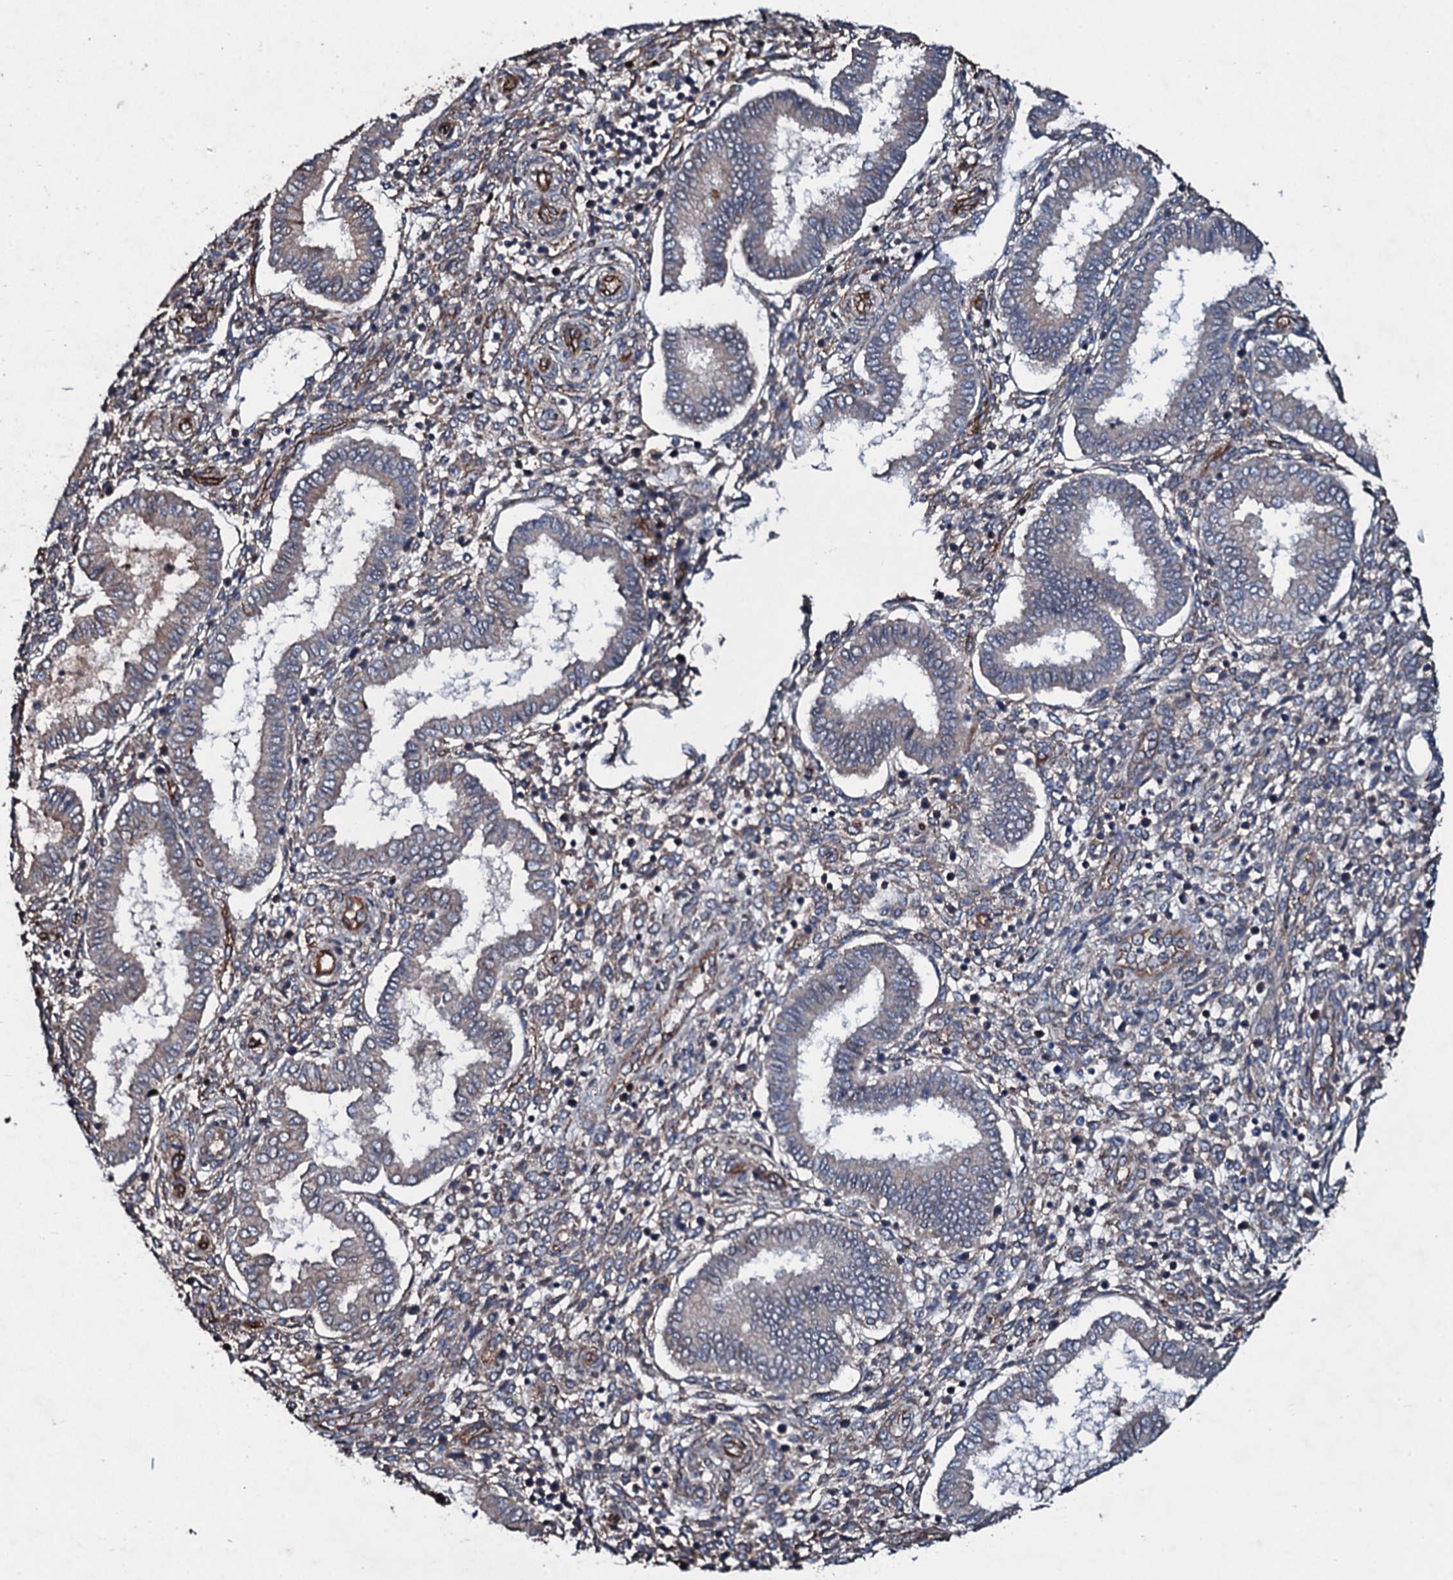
{"staining": {"intensity": "weak", "quantity": "25%-75%", "location": "cytoplasmic/membranous"}, "tissue": "endometrium", "cell_type": "Cells in endometrial stroma", "image_type": "normal", "snomed": [{"axis": "morphology", "description": "Normal tissue, NOS"}, {"axis": "topography", "description": "Endometrium"}], "caption": "Immunohistochemical staining of normal human endometrium shows 25%-75% levels of weak cytoplasmic/membranous protein staining in approximately 25%-75% of cells in endometrial stroma.", "gene": "DMAC2", "patient": {"sex": "female", "age": 24}}